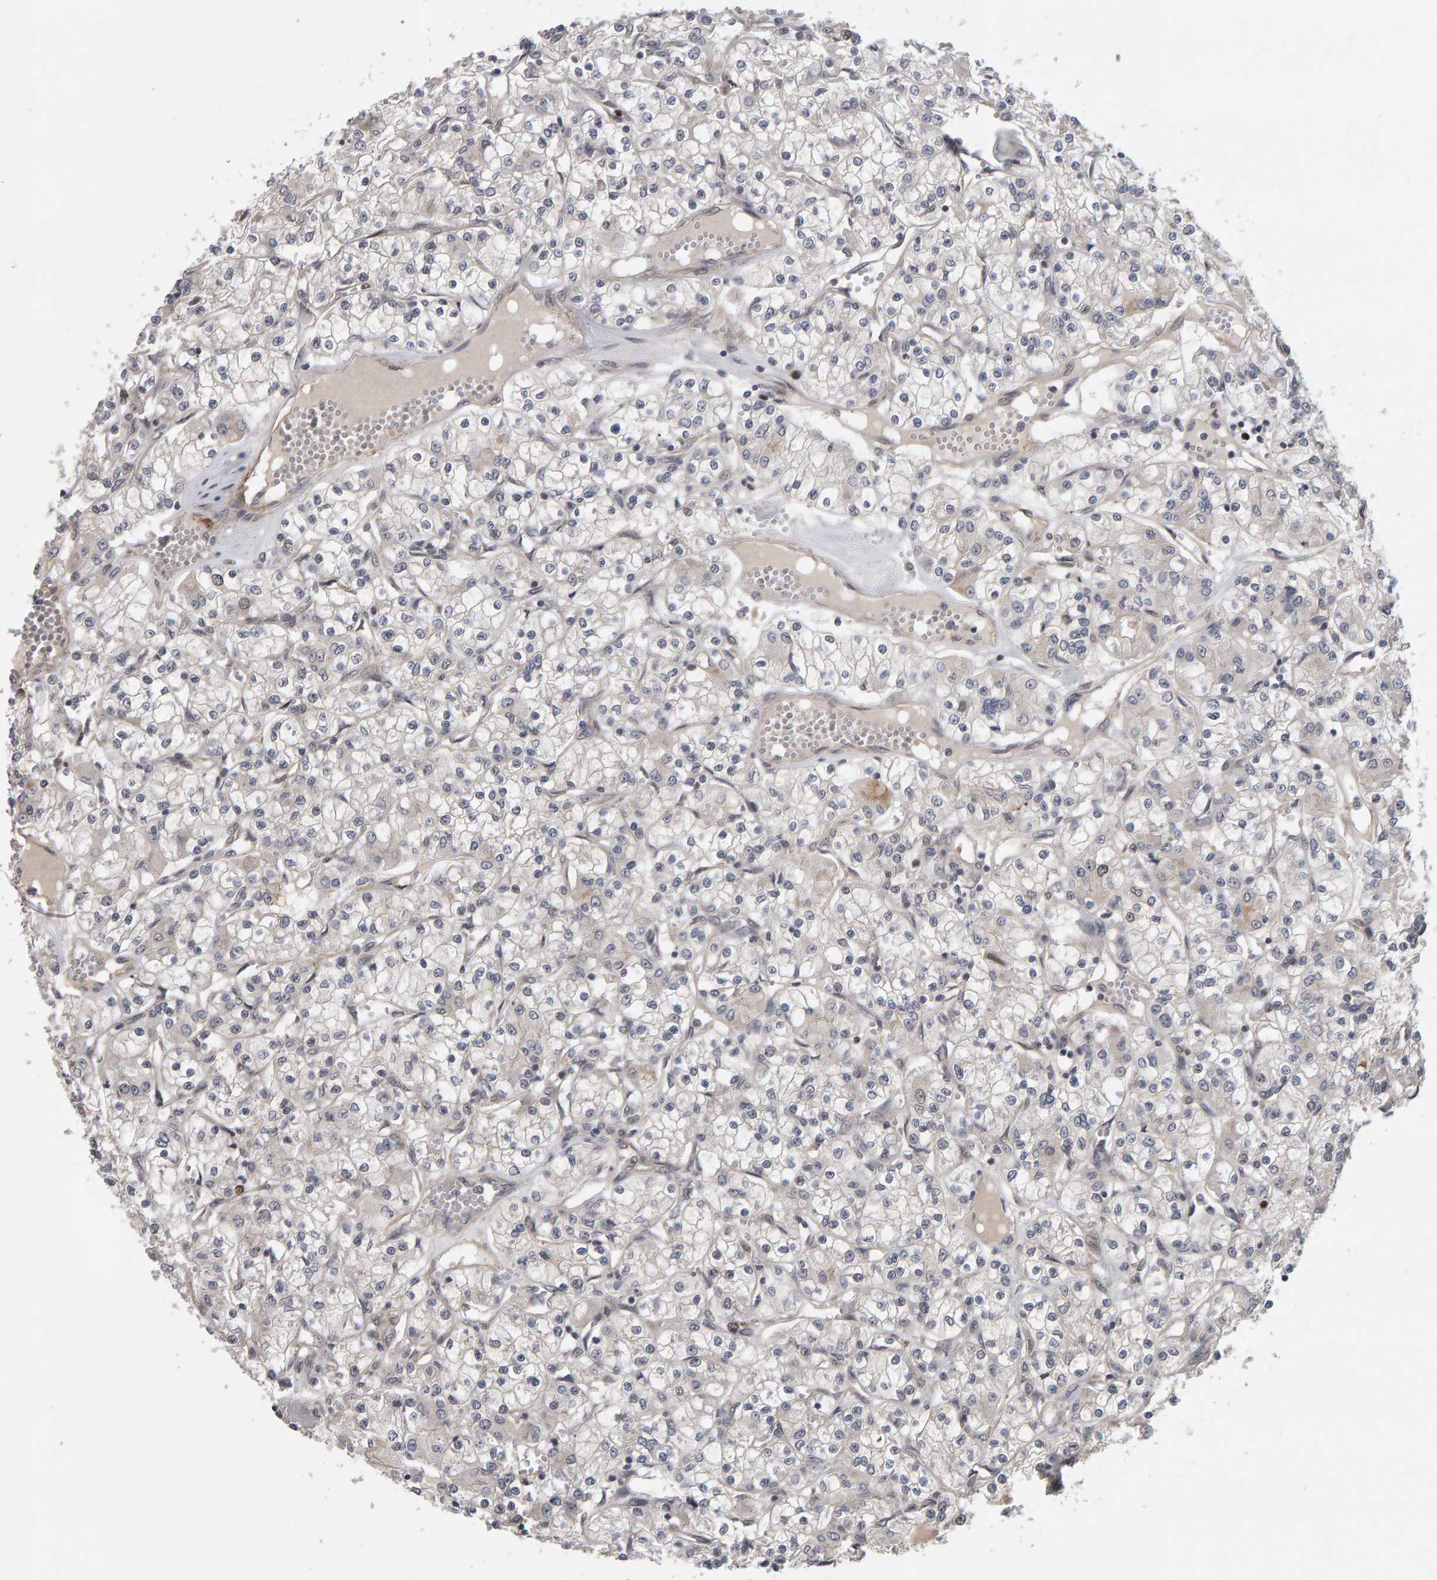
{"staining": {"intensity": "negative", "quantity": "none", "location": "none"}, "tissue": "renal cancer", "cell_type": "Tumor cells", "image_type": "cancer", "snomed": [{"axis": "morphology", "description": "Adenocarcinoma, NOS"}, {"axis": "topography", "description": "Kidney"}], "caption": "Tumor cells show no significant protein positivity in renal cancer.", "gene": "CDCA5", "patient": {"sex": "female", "age": 59}}